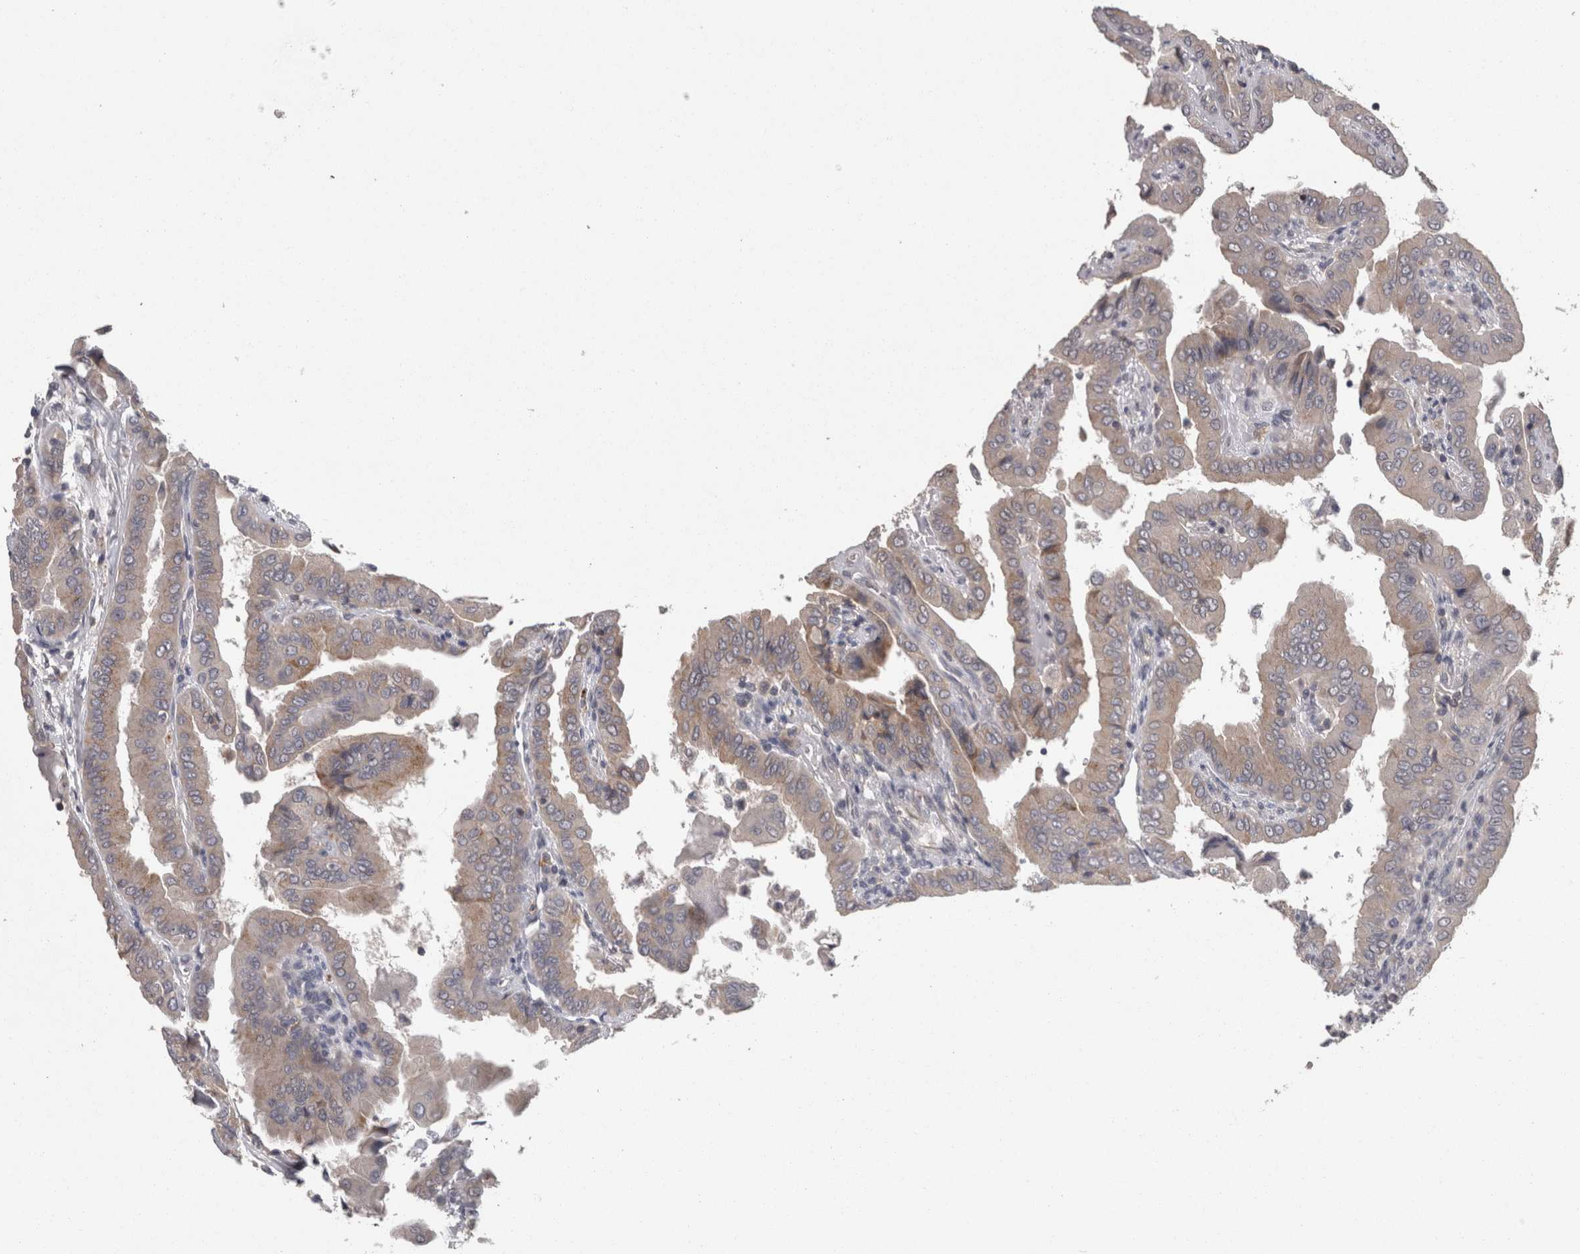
{"staining": {"intensity": "weak", "quantity": "<25%", "location": "cytoplasmic/membranous"}, "tissue": "thyroid cancer", "cell_type": "Tumor cells", "image_type": "cancer", "snomed": [{"axis": "morphology", "description": "Papillary adenocarcinoma, NOS"}, {"axis": "topography", "description": "Thyroid gland"}], "caption": "This is an immunohistochemistry (IHC) photomicrograph of human thyroid papillary adenocarcinoma. There is no staining in tumor cells.", "gene": "PON3", "patient": {"sex": "male", "age": 33}}